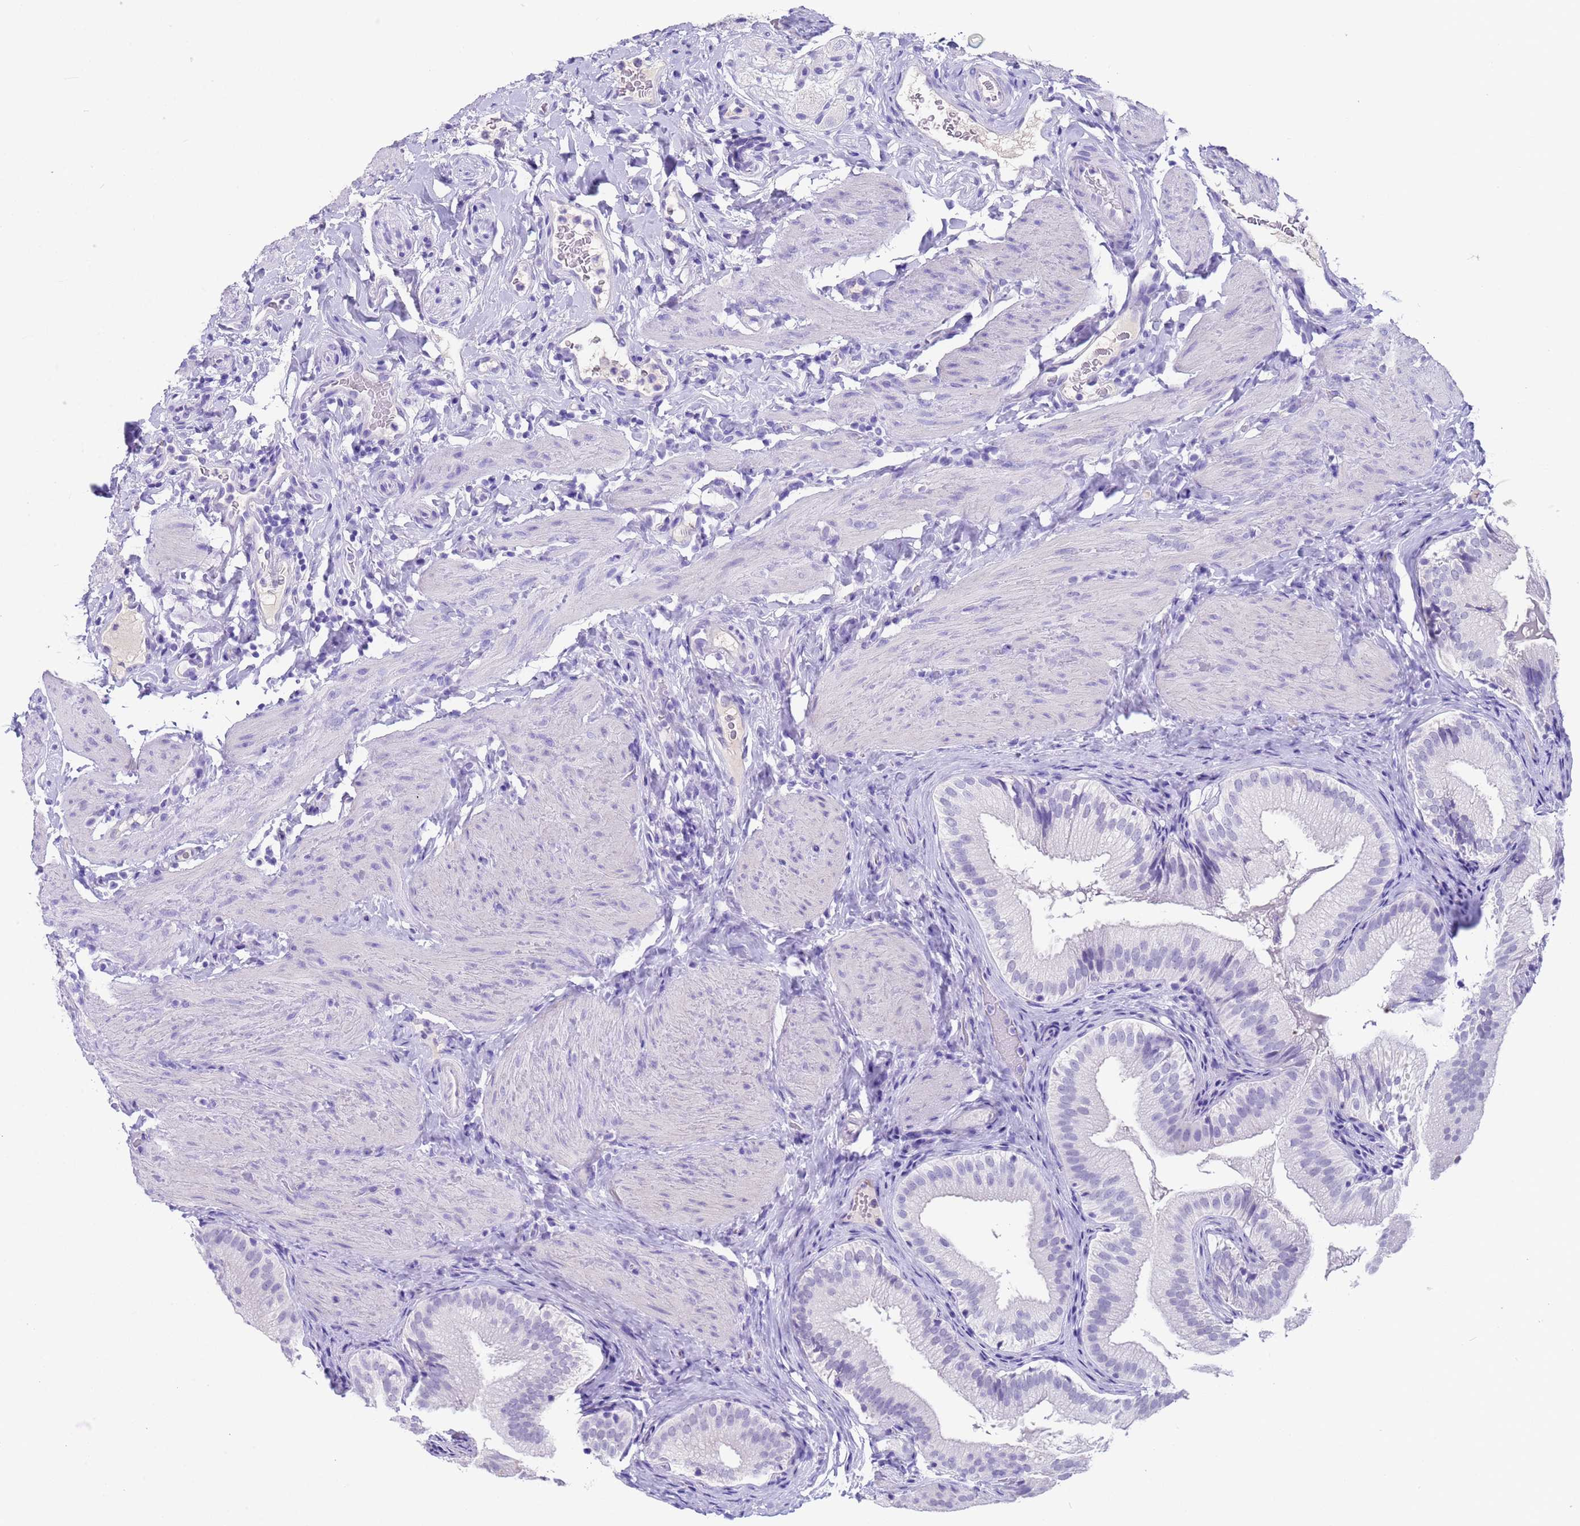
{"staining": {"intensity": "negative", "quantity": "none", "location": "none"}, "tissue": "gallbladder", "cell_type": "Glandular cells", "image_type": "normal", "snomed": [{"axis": "morphology", "description": "Normal tissue, NOS"}, {"axis": "topography", "description": "Gallbladder"}], "caption": "IHC micrograph of unremarkable gallbladder: gallbladder stained with DAB exhibits no significant protein positivity in glandular cells. (Stains: DAB (3,3'-diaminobenzidine) immunohistochemistry with hematoxylin counter stain, Microscopy: brightfield microscopy at high magnification).", "gene": "CKM", "patient": {"sex": "female", "age": 30}}